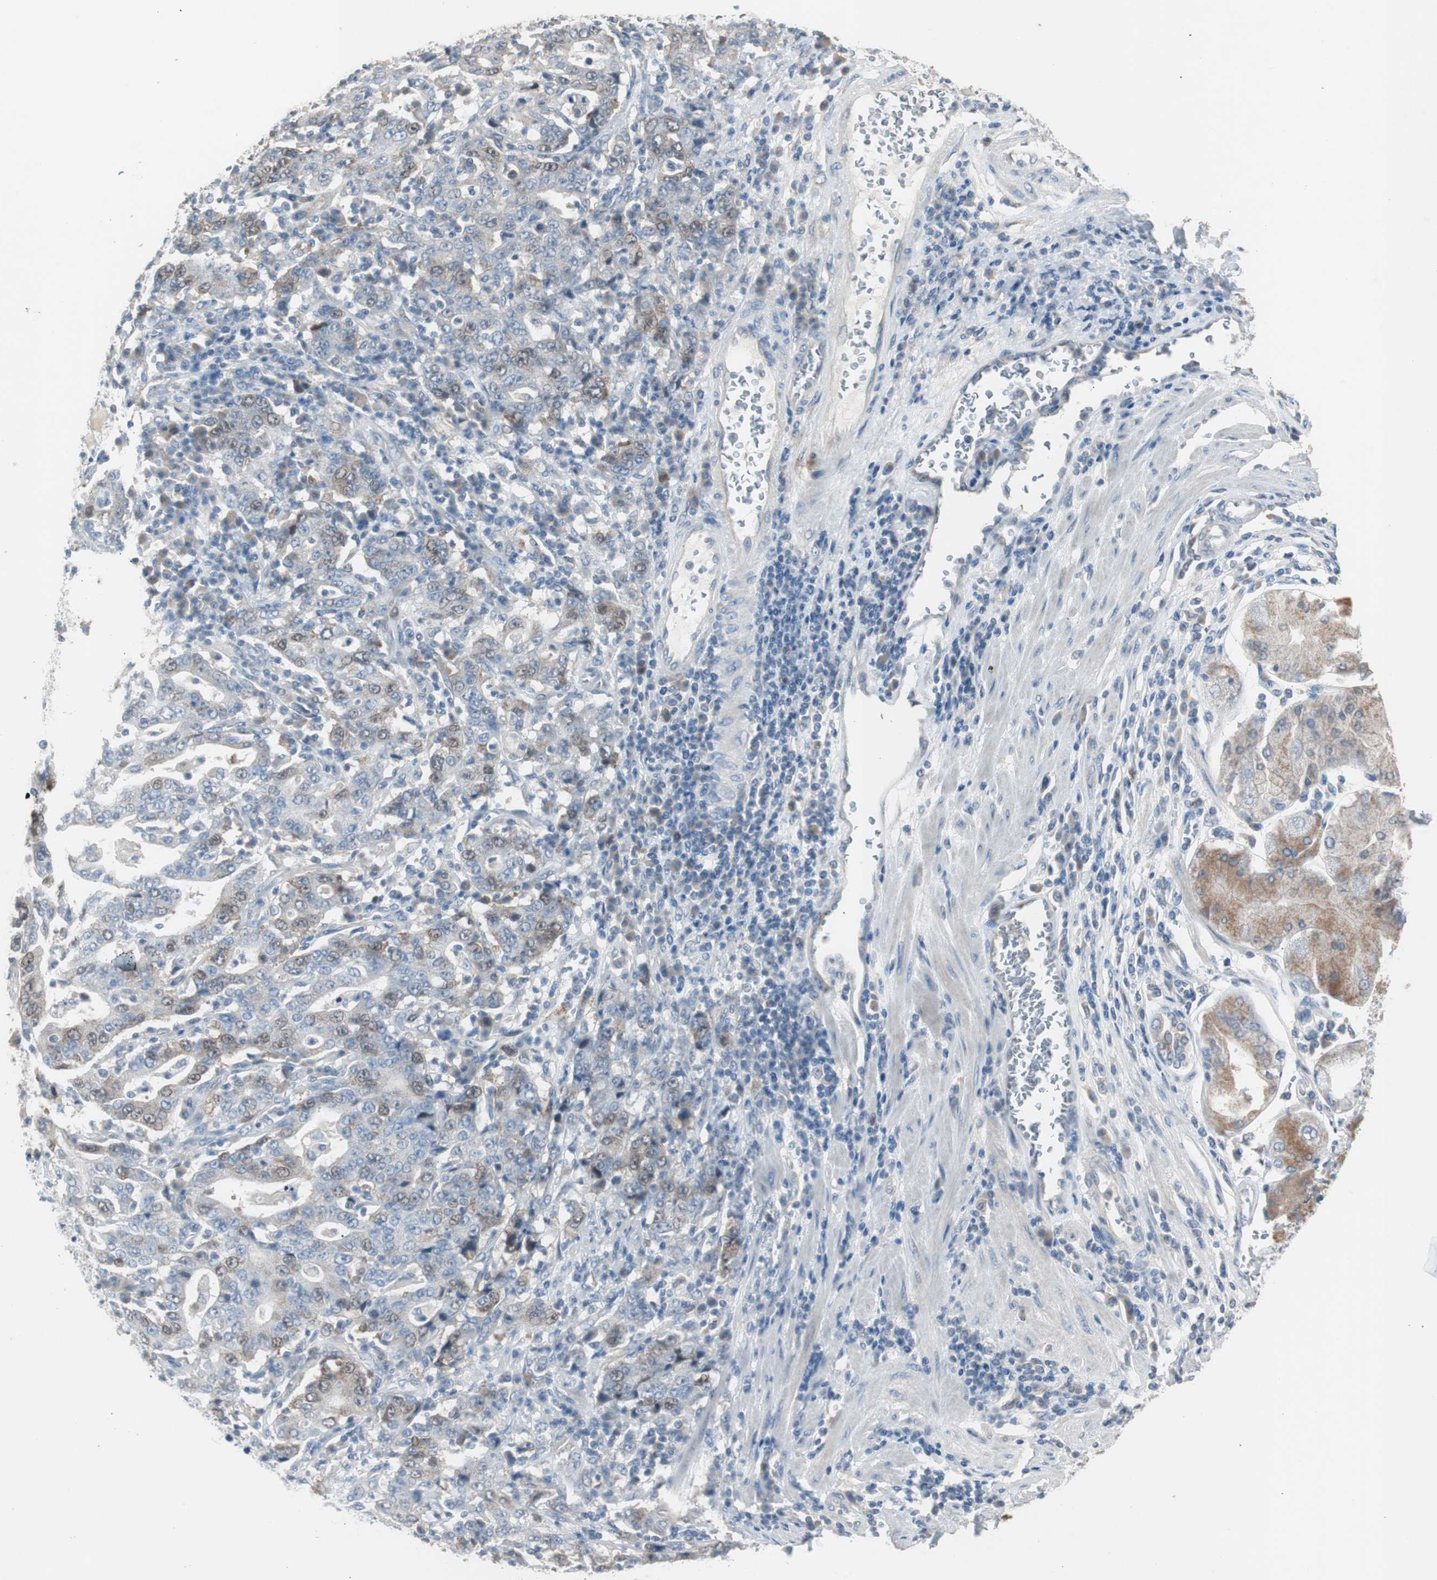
{"staining": {"intensity": "weak", "quantity": "<25%", "location": "cytoplasmic/membranous"}, "tissue": "stomach cancer", "cell_type": "Tumor cells", "image_type": "cancer", "snomed": [{"axis": "morphology", "description": "Normal tissue, NOS"}, {"axis": "morphology", "description": "Adenocarcinoma, NOS"}, {"axis": "topography", "description": "Stomach, upper"}, {"axis": "topography", "description": "Stomach"}], "caption": "This is an immunohistochemistry (IHC) photomicrograph of stomach cancer. There is no expression in tumor cells.", "gene": "TK1", "patient": {"sex": "male", "age": 59}}